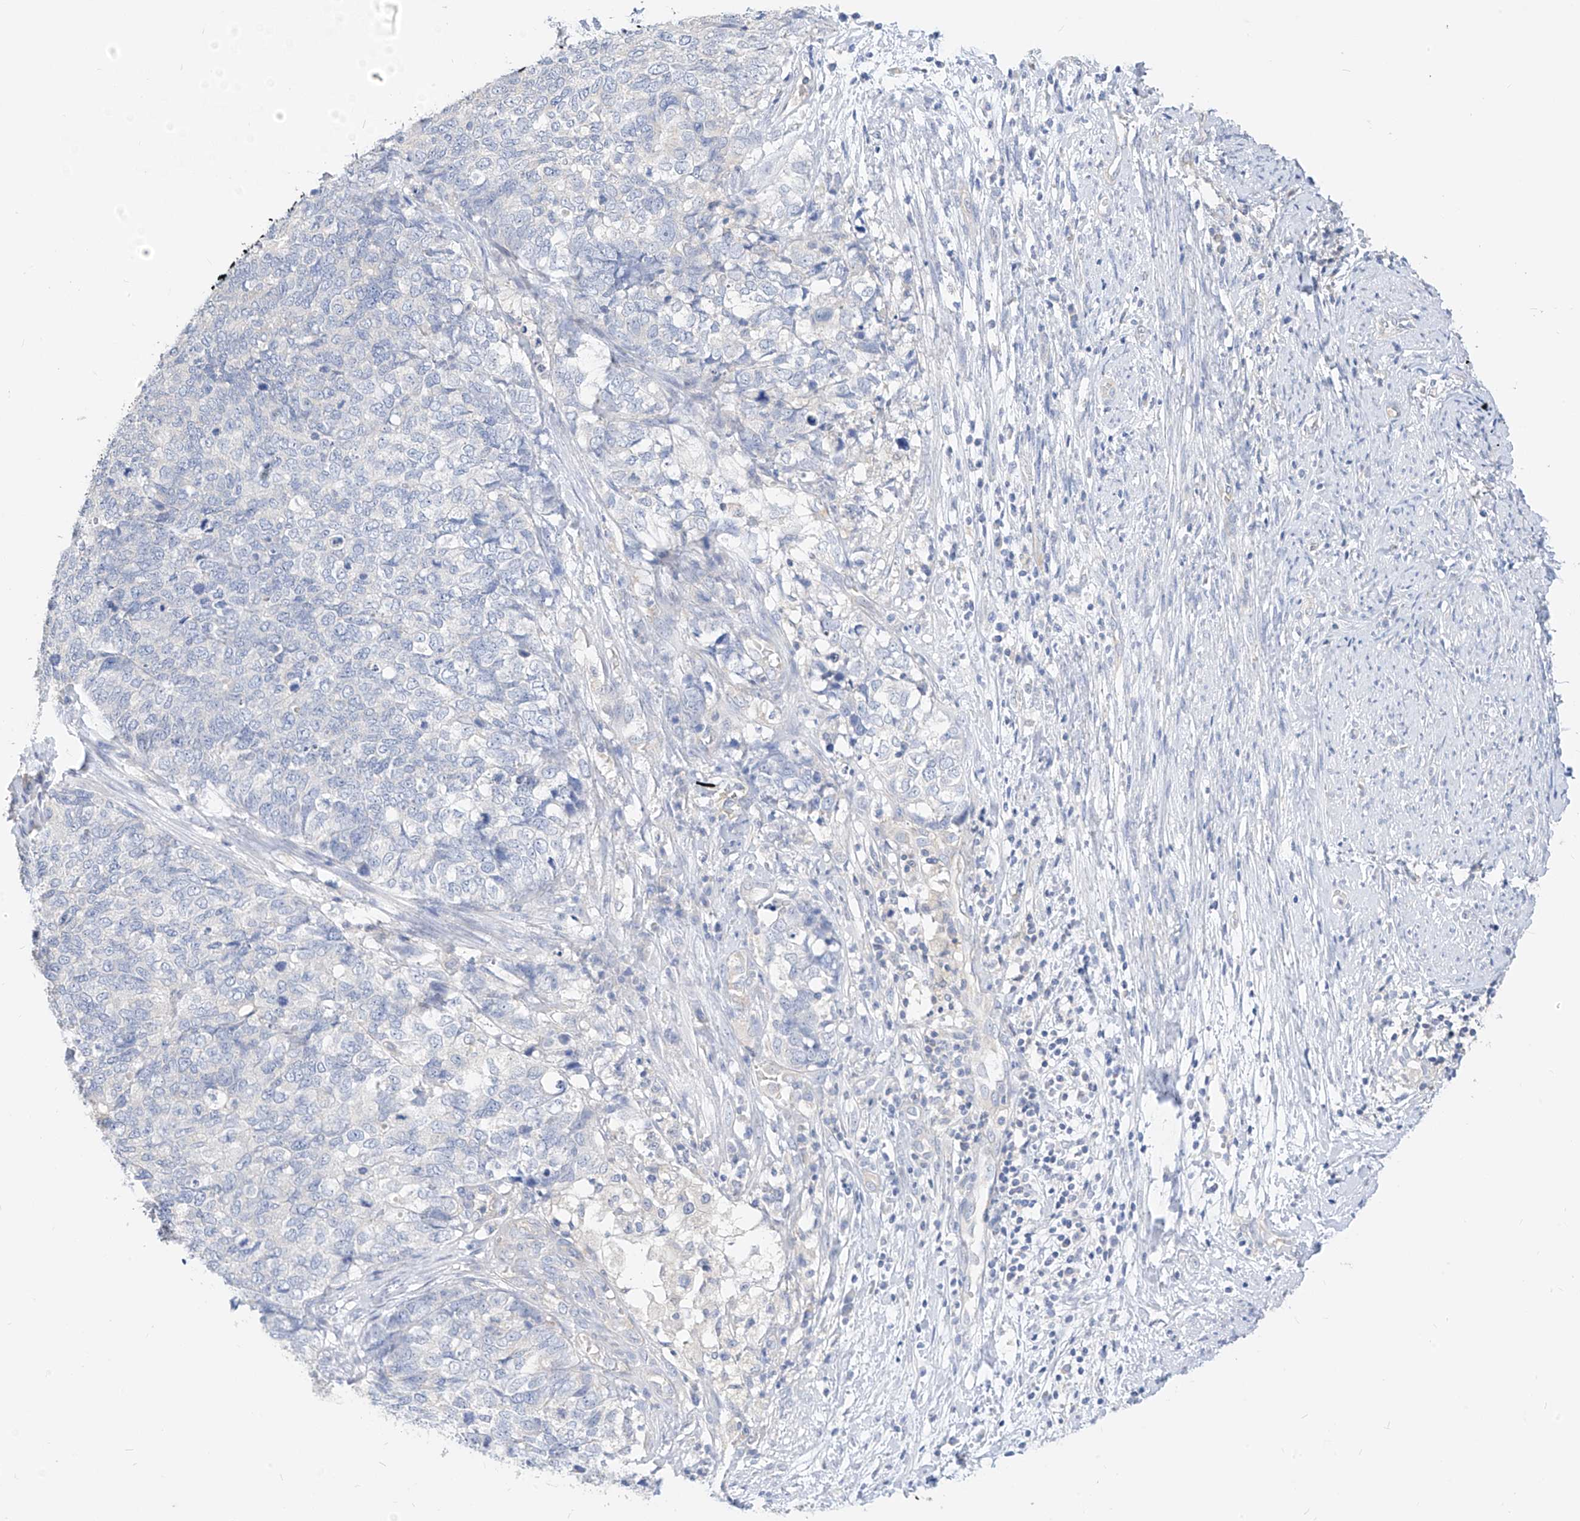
{"staining": {"intensity": "negative", "quantity": "none", "location": "none"}, "tissue": "cervical cancer", "cell_type": "Tumor cells", "image_type": "cancer", "snomed": [{"axis": "morphology", "description": "Squamous cell carcinoma, NOS"}, {"axis": "topography", "description": "Cervix"}], "caption": "Tumor cells show no significant protein positivity in cervical squamous cell carcinoma. (DAB immunohistochemistry visualized using brightfield microscopy, high magnification).", "gene": "ZZEF1", "patient": {"sex": "female", "age": 63}}